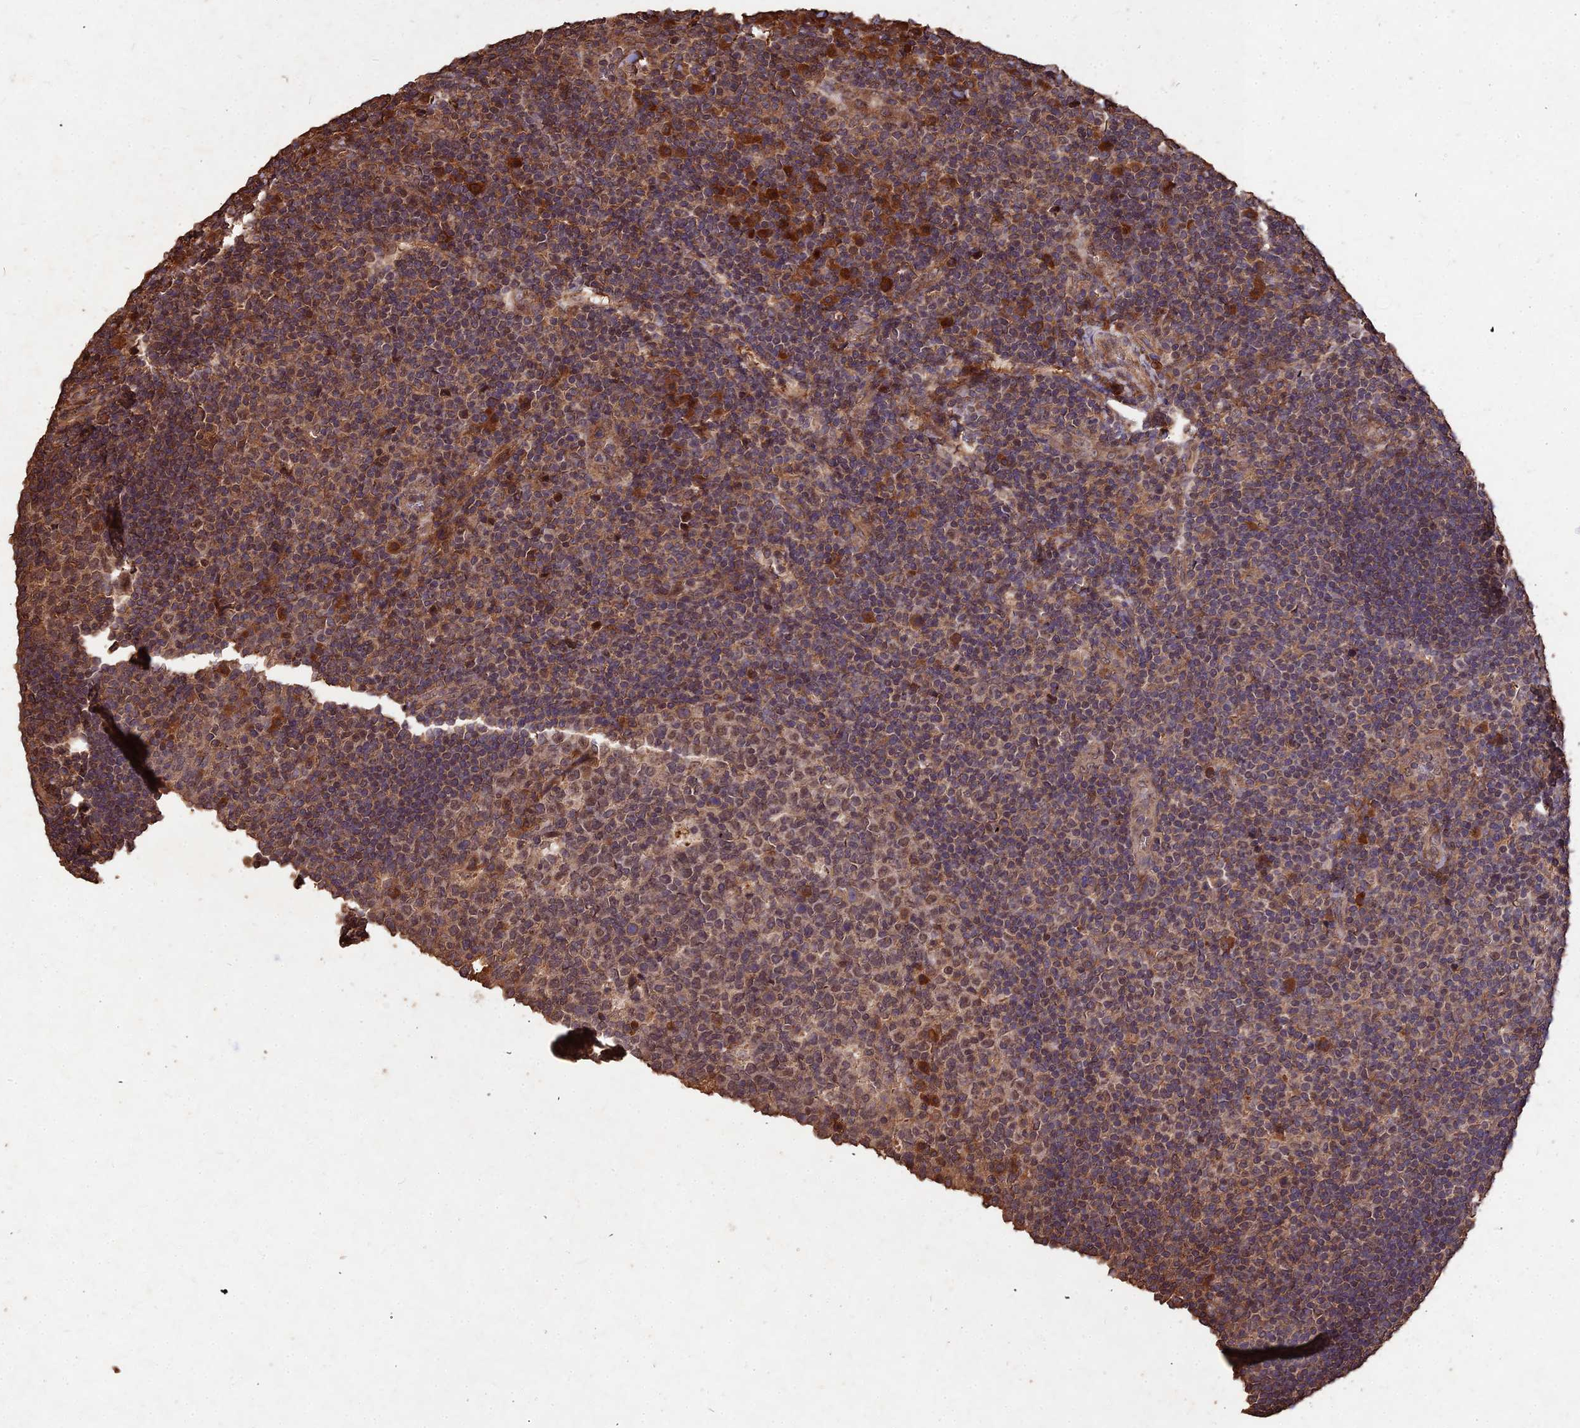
{"staining": {"intensity": "moderate", "quantity": "<25%", "location": "cytoplasmic/membranous"}, "tissue": "tonsil", "cell_type": "Germinal center cells", "image_type": "normal", "snomed": [{"axis": "morphology", "description": "Normal tissue, NOS"}, {"axis": "topography", "description": "Tonsil"}], "caption": "Tonsil was stained to show a protein in brown. There is low levels of moderate cytoplasmic/membranous staining in about <25% of germinal center cells. (Stains: DAB (3,3'-diaminobenzidine) in brown, nuclei in blue, Microscopy: brightfield microscopy at high magnification).", "gene": "SYMPK", "patient": {"sex": "male", "age": 17}}